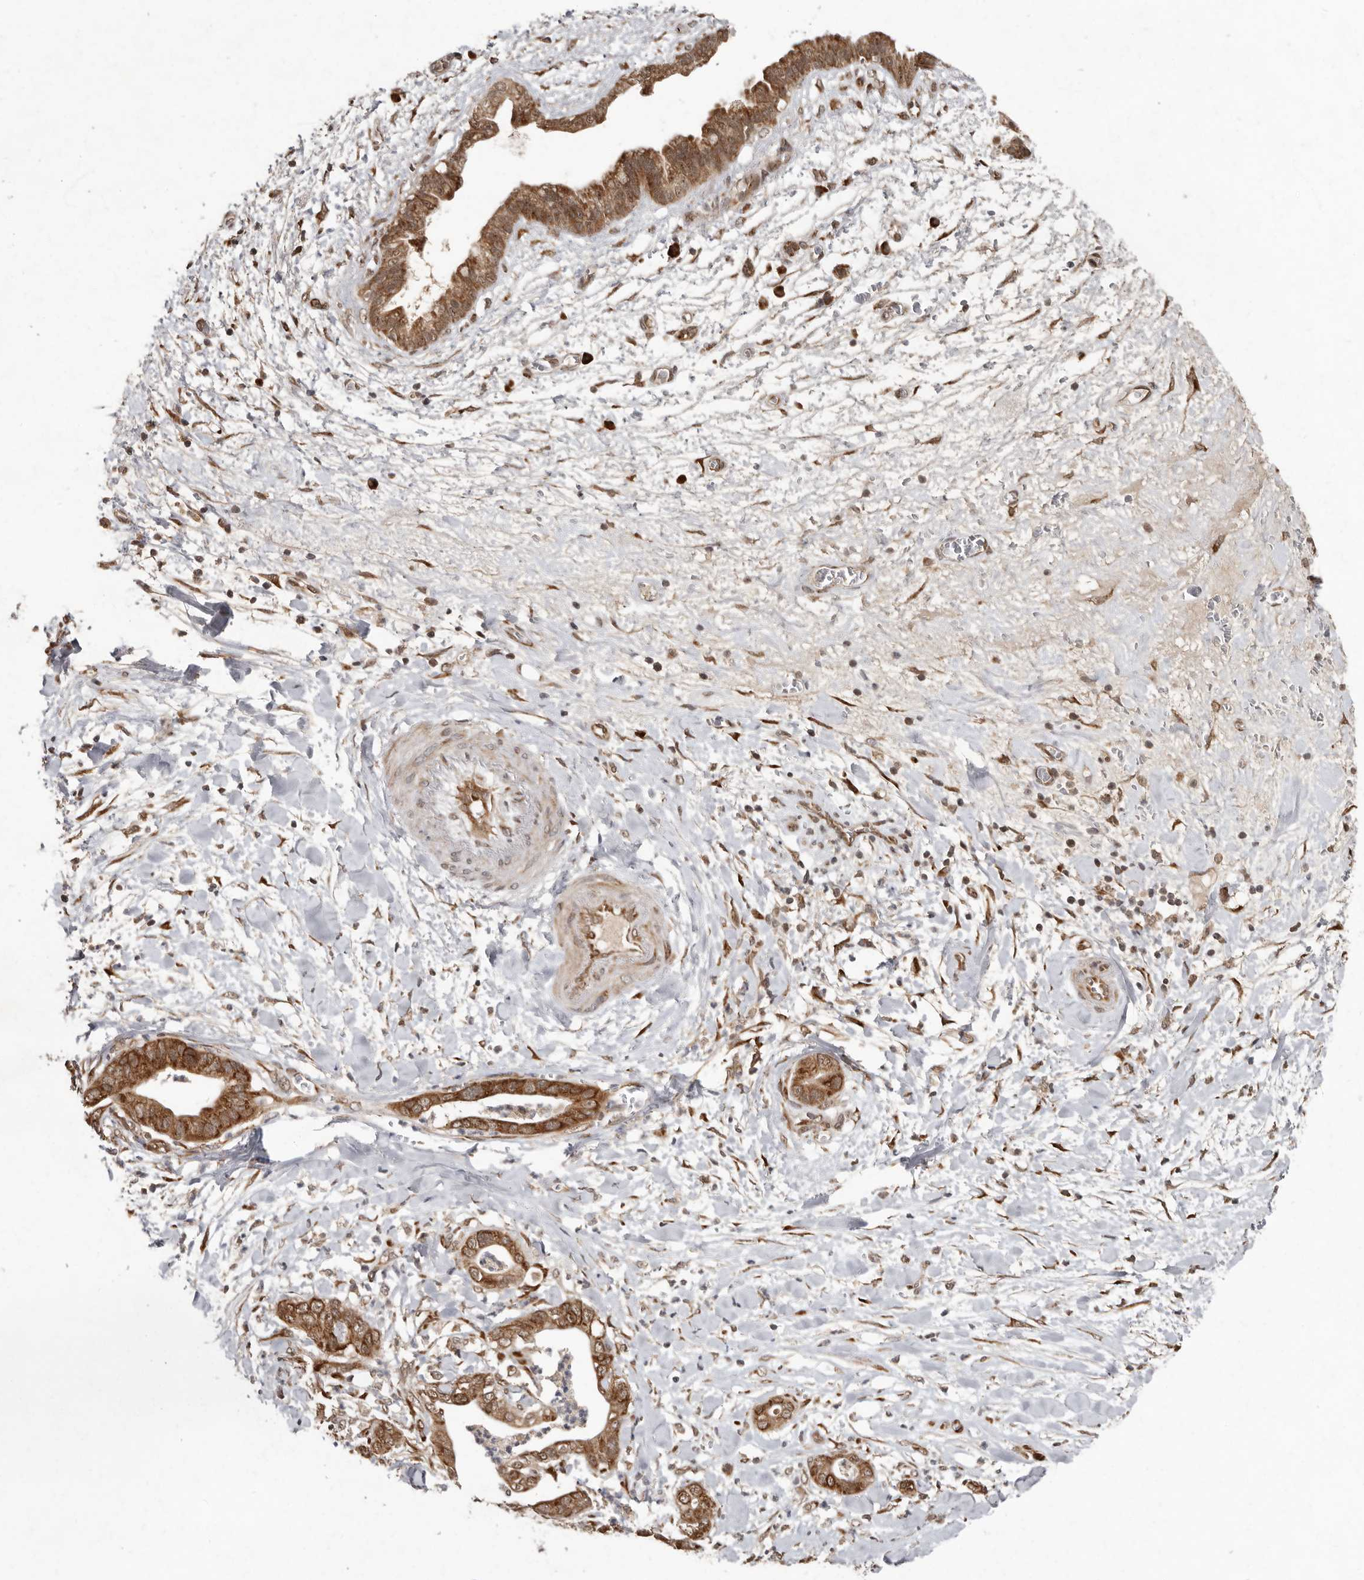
{"staining": {"intensity": "moderate", "quantity": ">75%", "location": "cytoplasmic/membranous"}, "tissue": "pancreatic cancer", "cell_type": "Tumor cells", "image_type": "cancer", "snomed": [{"axis": "morphology", "description": "Adenocarcinoma, NOS"}, {"axis": "topography", "description": "Pancreas"}], "caption": "Brown immunohistochemical staining in pancreatic cancer exhibits moderate cytoplasmic/membranous positivity in about >75% of tumor cells. Using DAB (3,3'-diaminobenzidine) (brown) and hematoxylin (blue) stains, captured at high magnification using brightfield microscopy.", "gene": "LRGUK", "patient": {"sex": "female", "age": 78}}